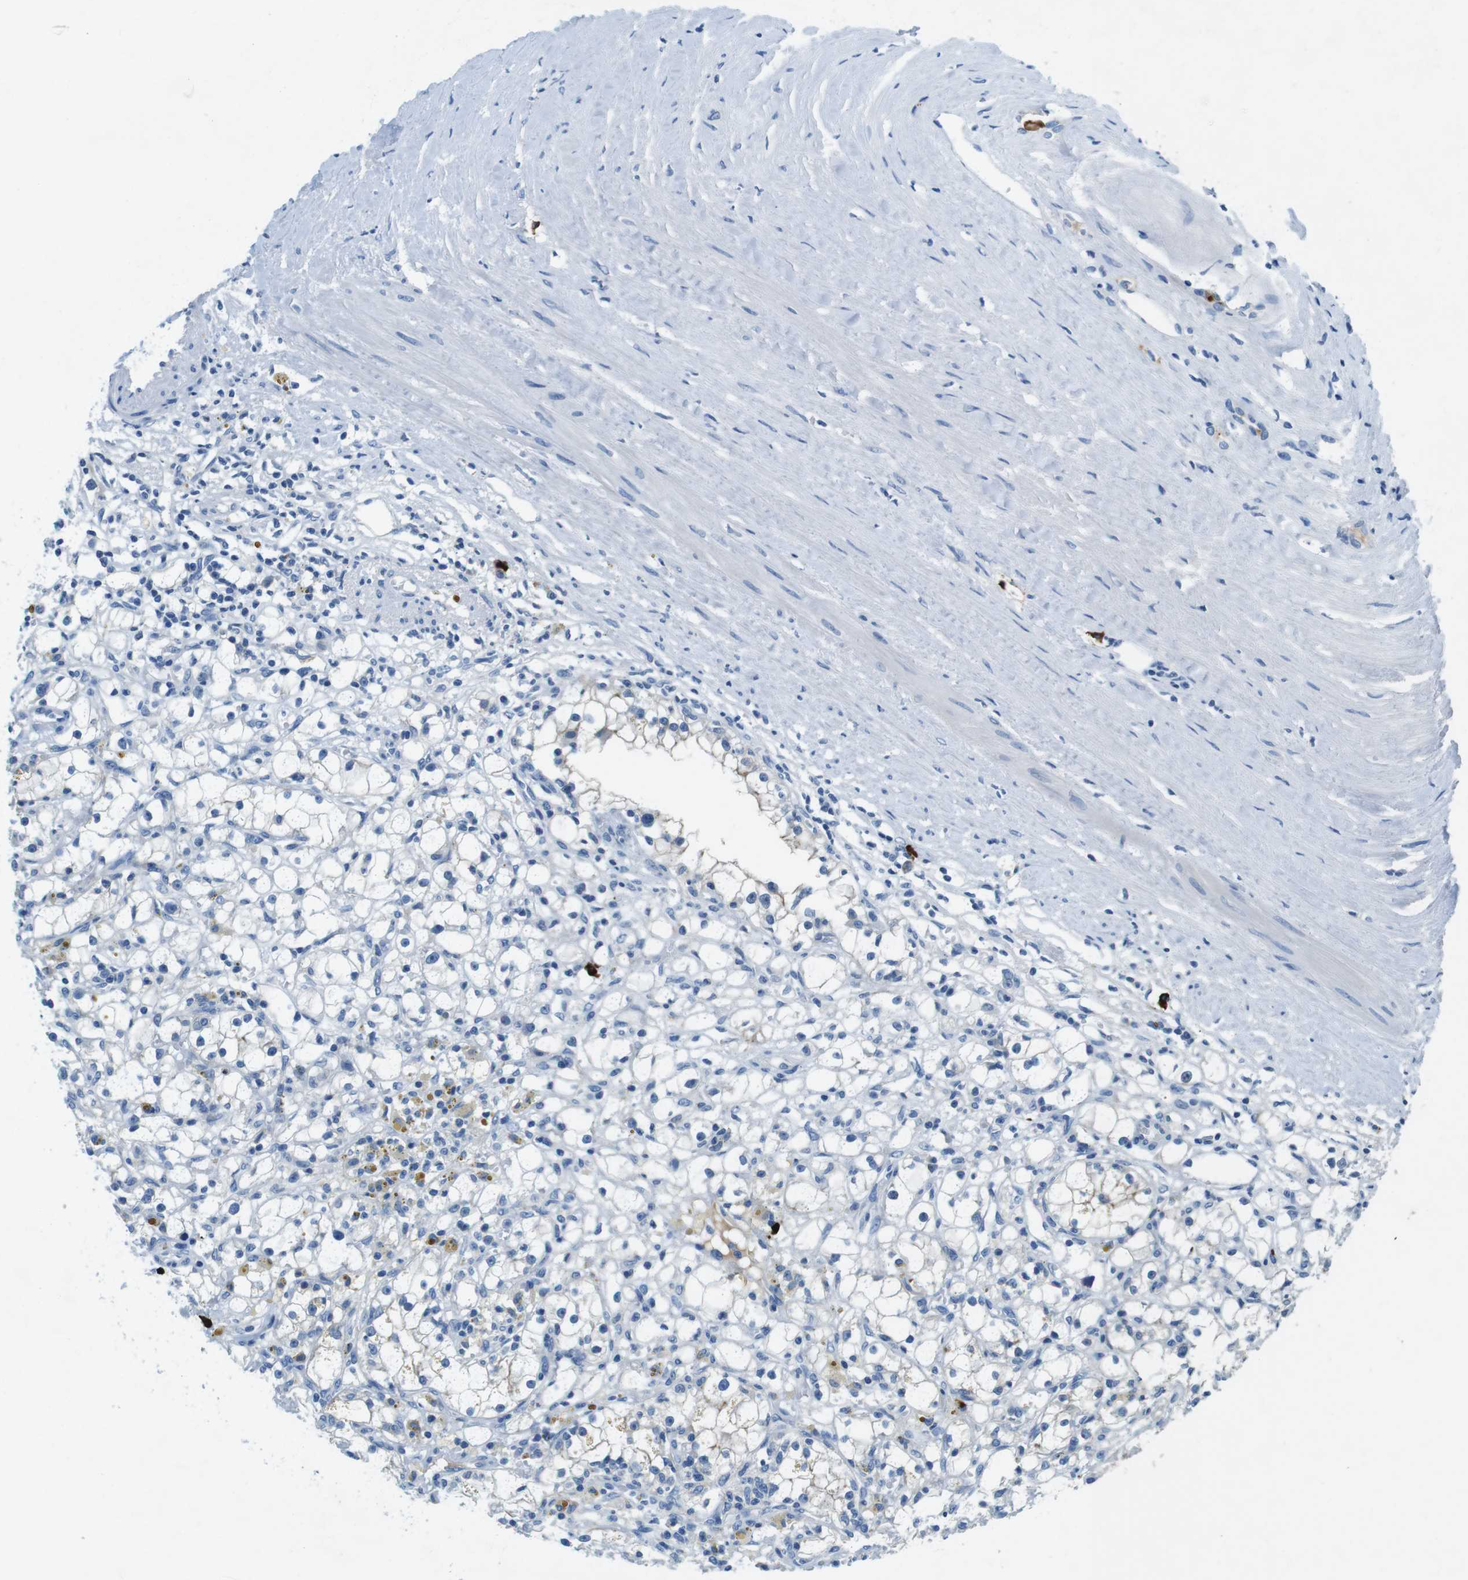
{"staining": {"intensity": "negative", "quantity": "none", "location": "none"}, "tissue": "renal cancer", "cell_type": "Tumor cells", "image_type": "cancer", "snomed": [{"axis": "morphology", "description": "Adenocarcinoma, NOS"}, {"axis": "topography", "description": "Kidney"}], "caption": "DAB immunohistochemical staining of human renal cancer displays no significant staining in tumor cells.", "gene": "SLC35A3", "patient": {"sex": "male", "age": 56}}